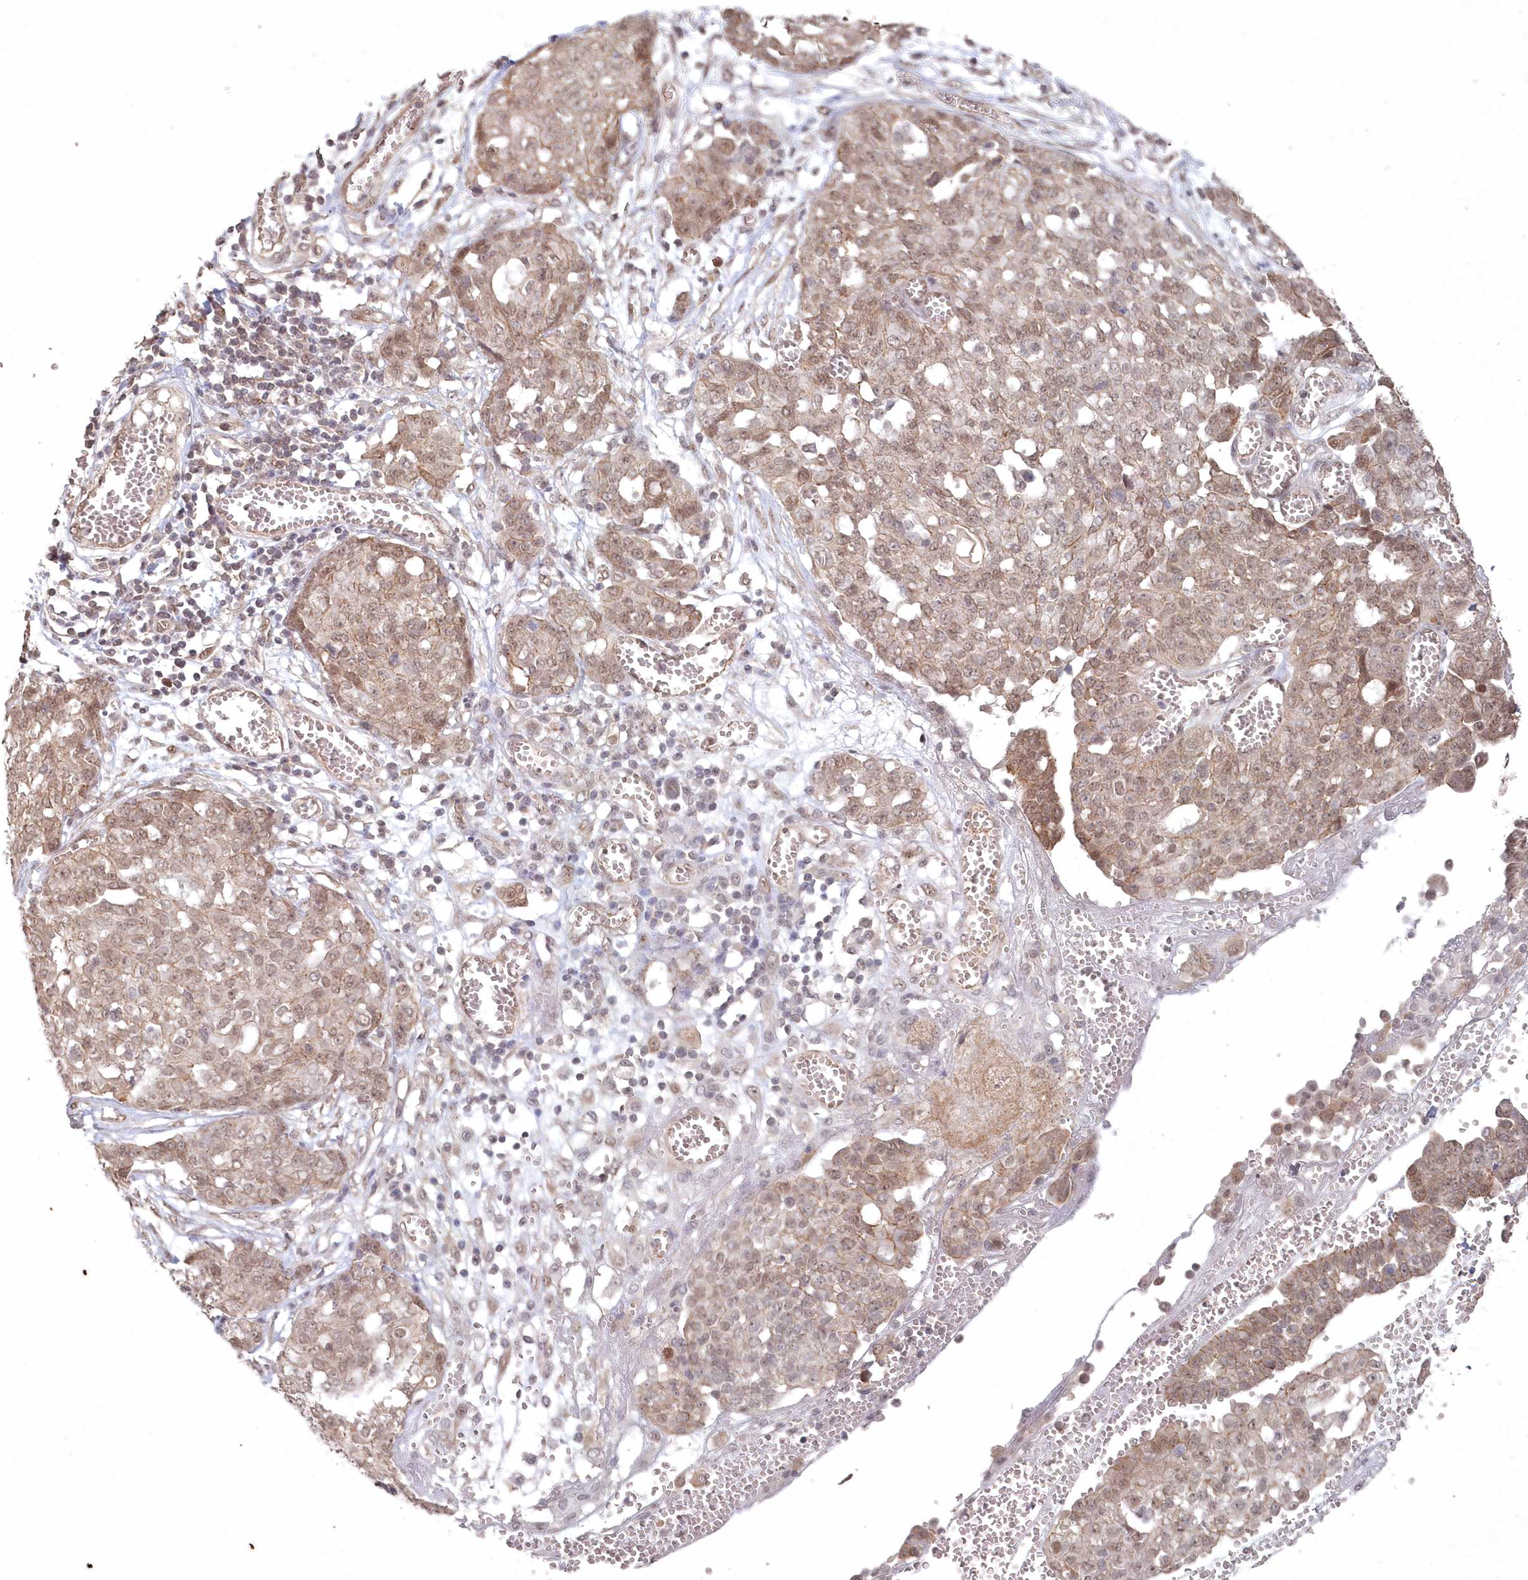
{"staining": {"intensity": "moderate", "quantity": "25%-75%", "location": "cytoplasmic/membranous"}, "tissue": "ovarian cancer", "cell_type": "Tumor cells", "image_type": "cancer", "snomed": [{"axis": "morphology", "description": "Cystadenocarcinoma, serous, NOS"}, {"axis": "topography", "description": "Soft tissue"}, {"axis": "topography", "description": "Ovary"}], "caption": "The immunohistochemical stain labels moderate cytoplasmic/membranous expression in tumor cells of ovarian cancer (serous cystadenocarcinoma) tissue.", "gene": "VSIG2", "patient": {"sex": "female", "age": 57}}